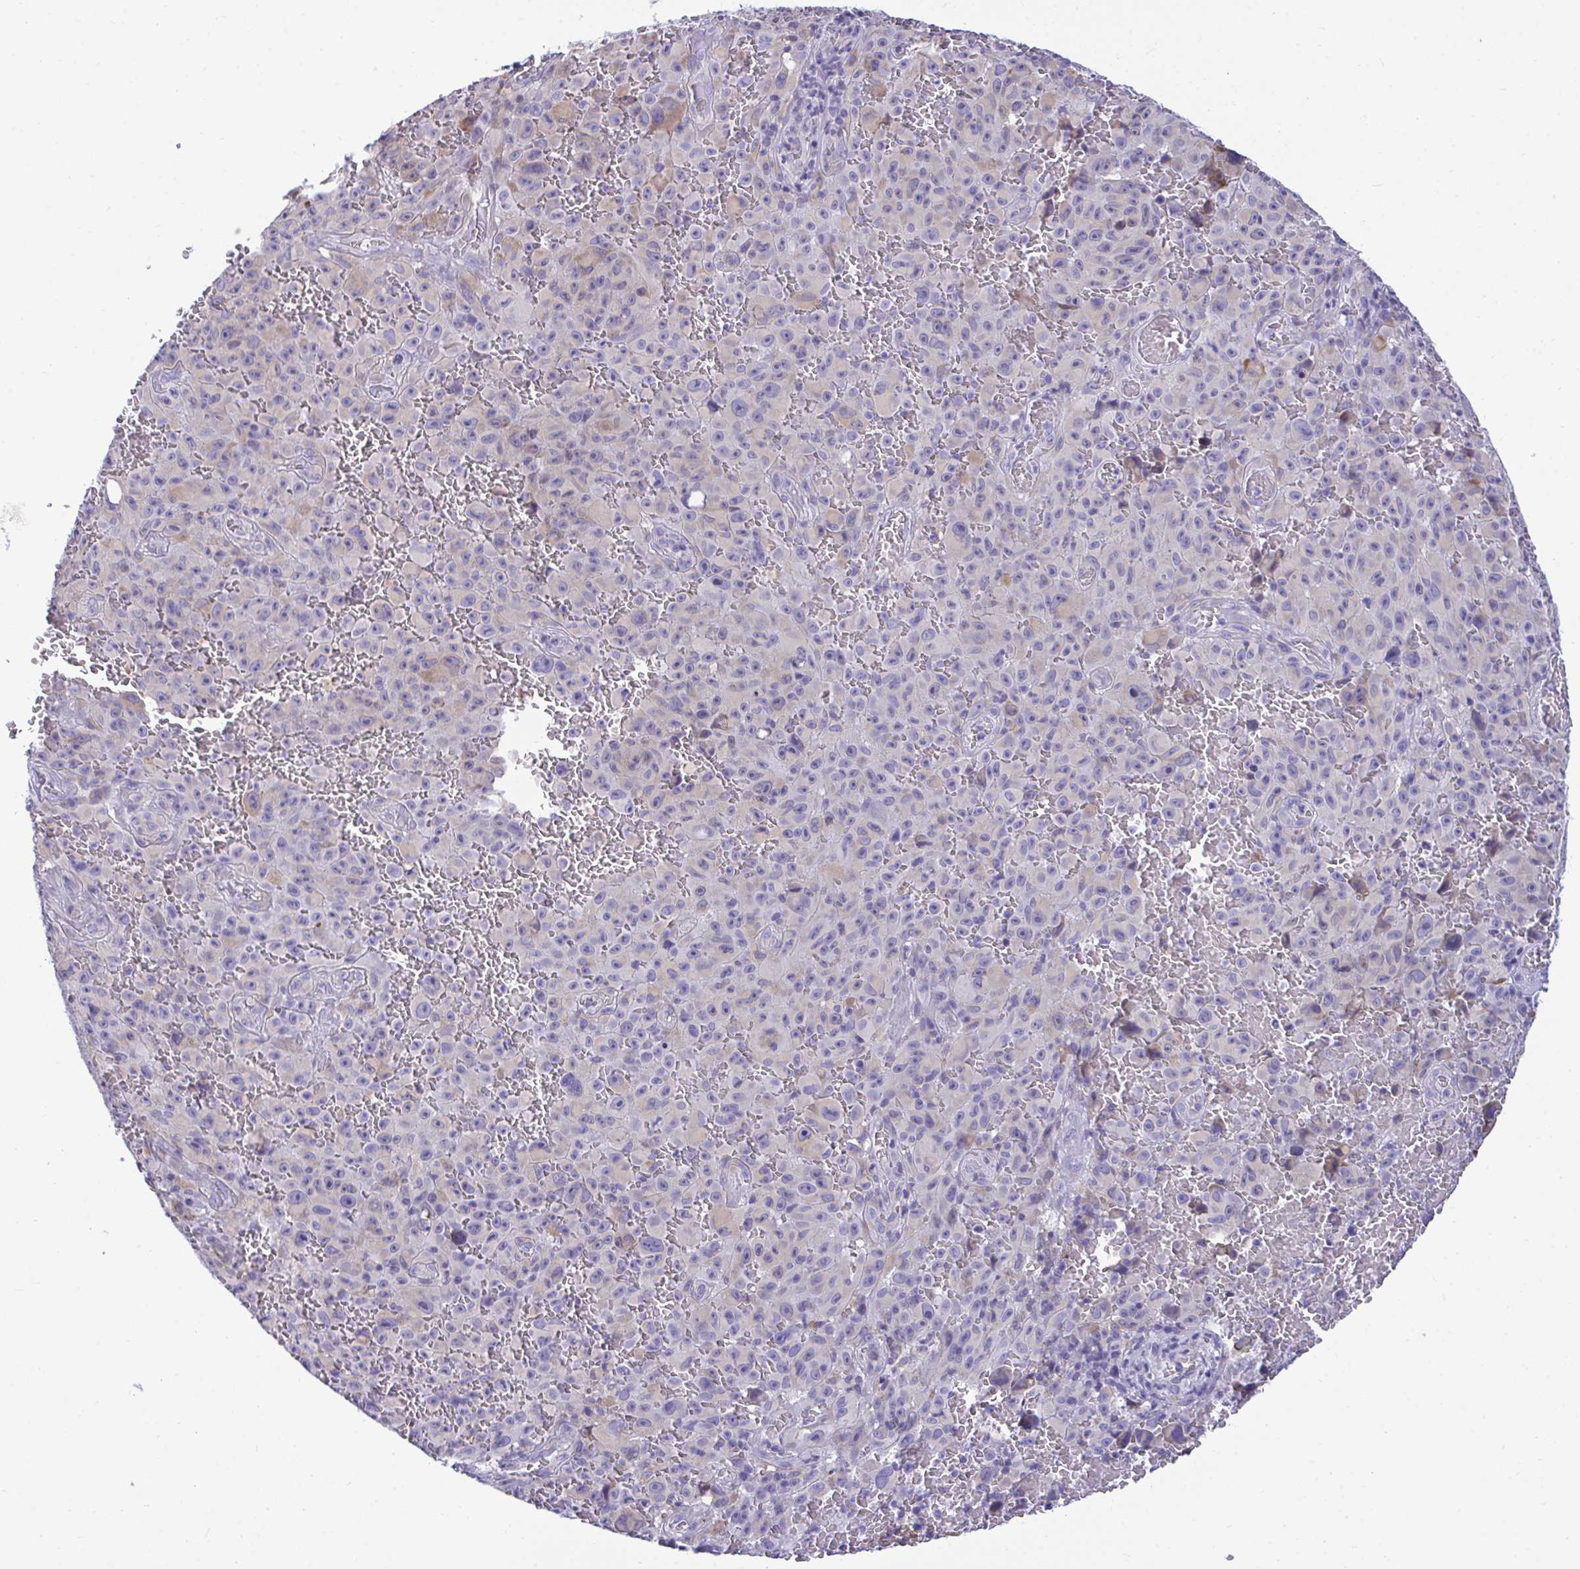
{"staining": {"intensity": "negative", "quantity": "none", "location": "none"}, "tissue": "melanoma", "cell_type": "Tumor cells", "image_type": "cancer", "snomed": [{"axis": "morphology", "description": "Malignant melanoma, NOS"}, {"axis": "topography", "description": "Skin"}], "caption": "Tumor cells are negative for brown protein staining in melanoma.", "gene": "PIGK", "patient": {"sex": "female", "age": 82}}